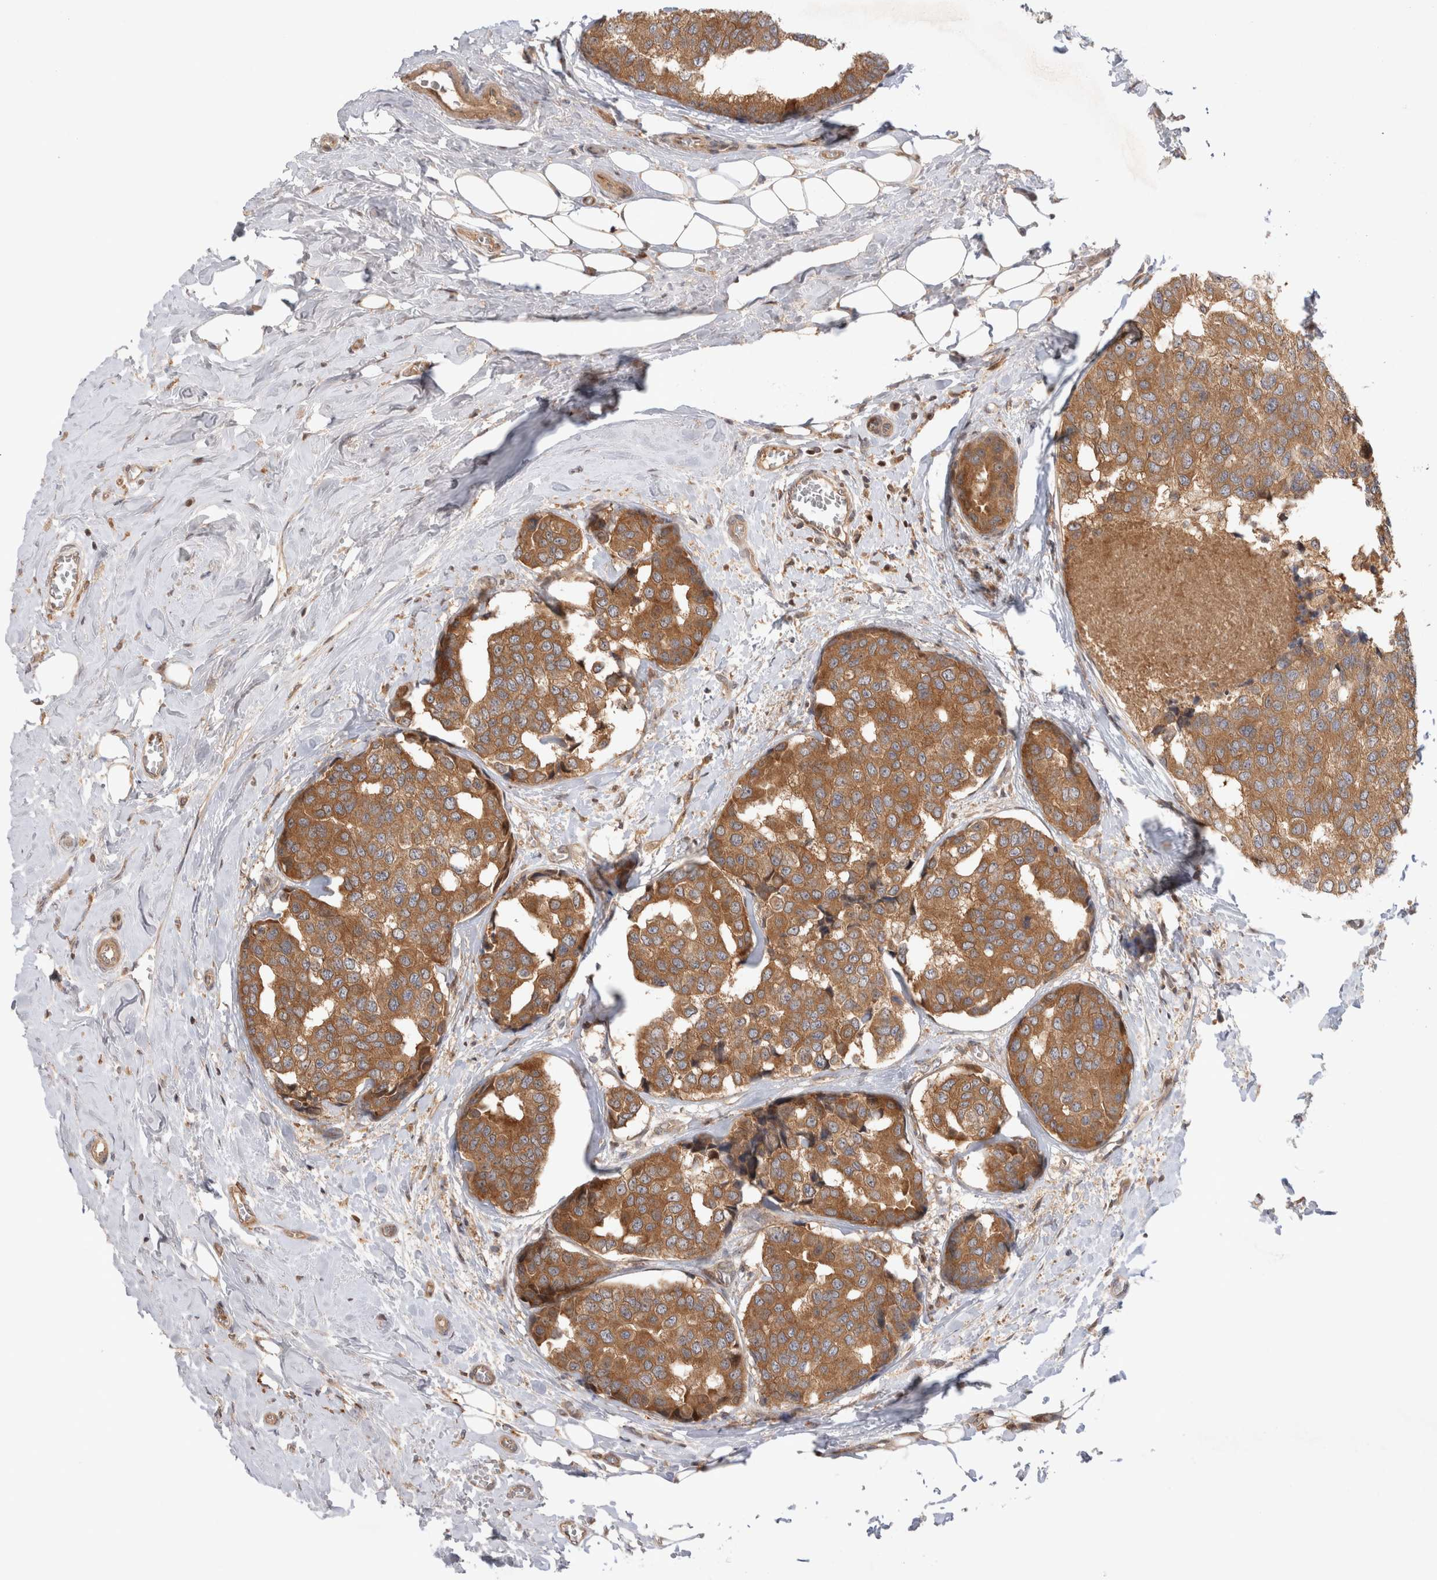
{"staining": {"intensity": "moderate", "quantity": ">75%", "location": "cytoplasmic/membranous"}, "tissue": "breast cancer", "cell_type": "Tumor cells", "image_type": "cancer", "snomed": [{"axis": "morphology", "description": "Normal tissue, NOS"}, {"axis": "morphology", "description": "Duct carcinoma"}, {"axis": "topography", "description": "Breast"}], "caption": "High-magnification brightfield microscopy of breast cancer stained with DAB (3,3'-diaminobenzidine) (brown) and counterstained with hematoxylin (blue). tumor cells exhibit moderate cytoplasmic/membranous positivity is identified in about>75% of cells. (IHC, brightfield microscopy, high magnification).", "gene": "HTT", "patient": {"sex": "female", "age": 43}}